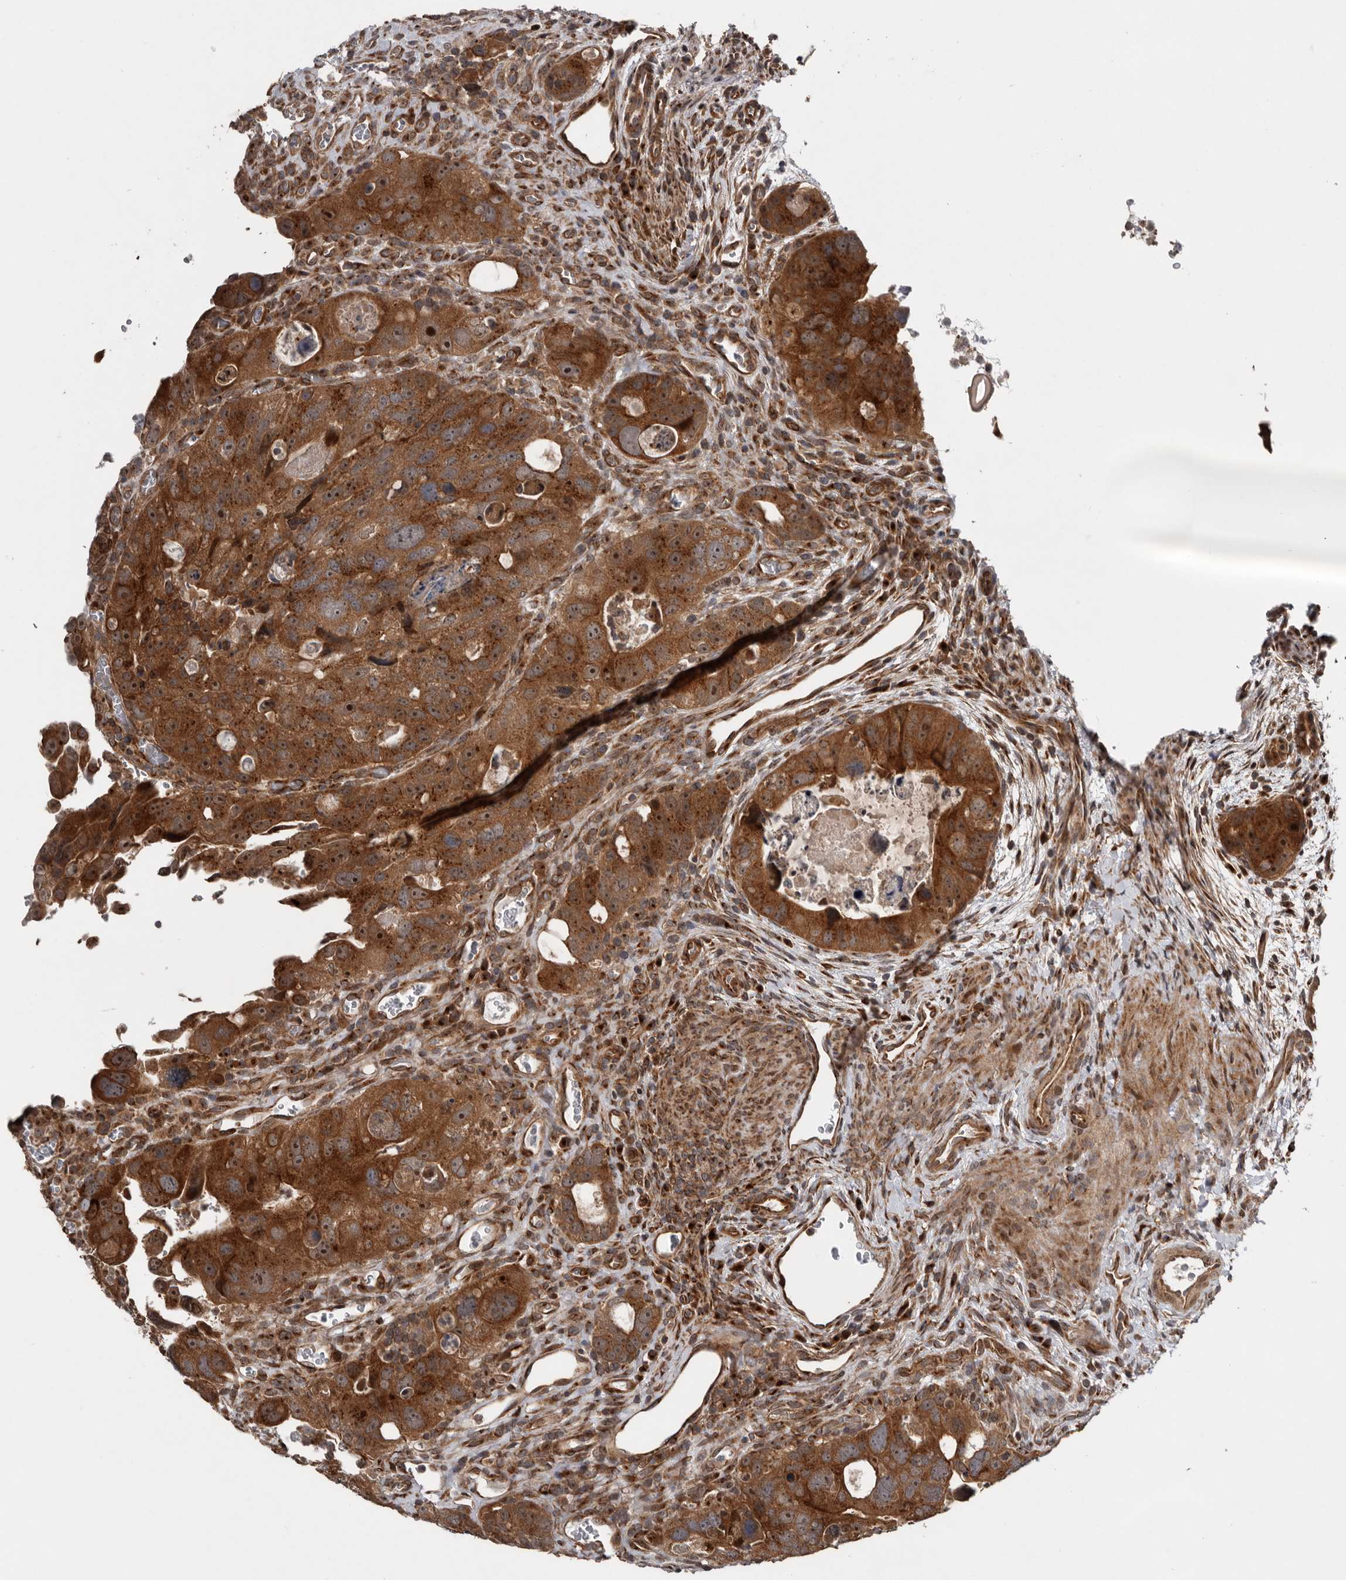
{"staining": {"intensity": "strong", "quantity": ">75%", "location": "cytoplasmic/membranous,nuclear"}, "tissue": "colorectal cancer", "cell_type": "Tumor cells", "image_type": "cancer", "snomed": [{"axis": "morphology", "description": "Adenocarcinoma, NOS"}, {"axis": "topography", "description": "Rectum"}], "caption": "A brown stain labels strong cytoplasmic/membranous and nuclear staining of a protein in human adenocarcinoma (colorectal) tumor cells.", "gene": "CCDC190", "patient": {"sex": "male", "age": 59}}